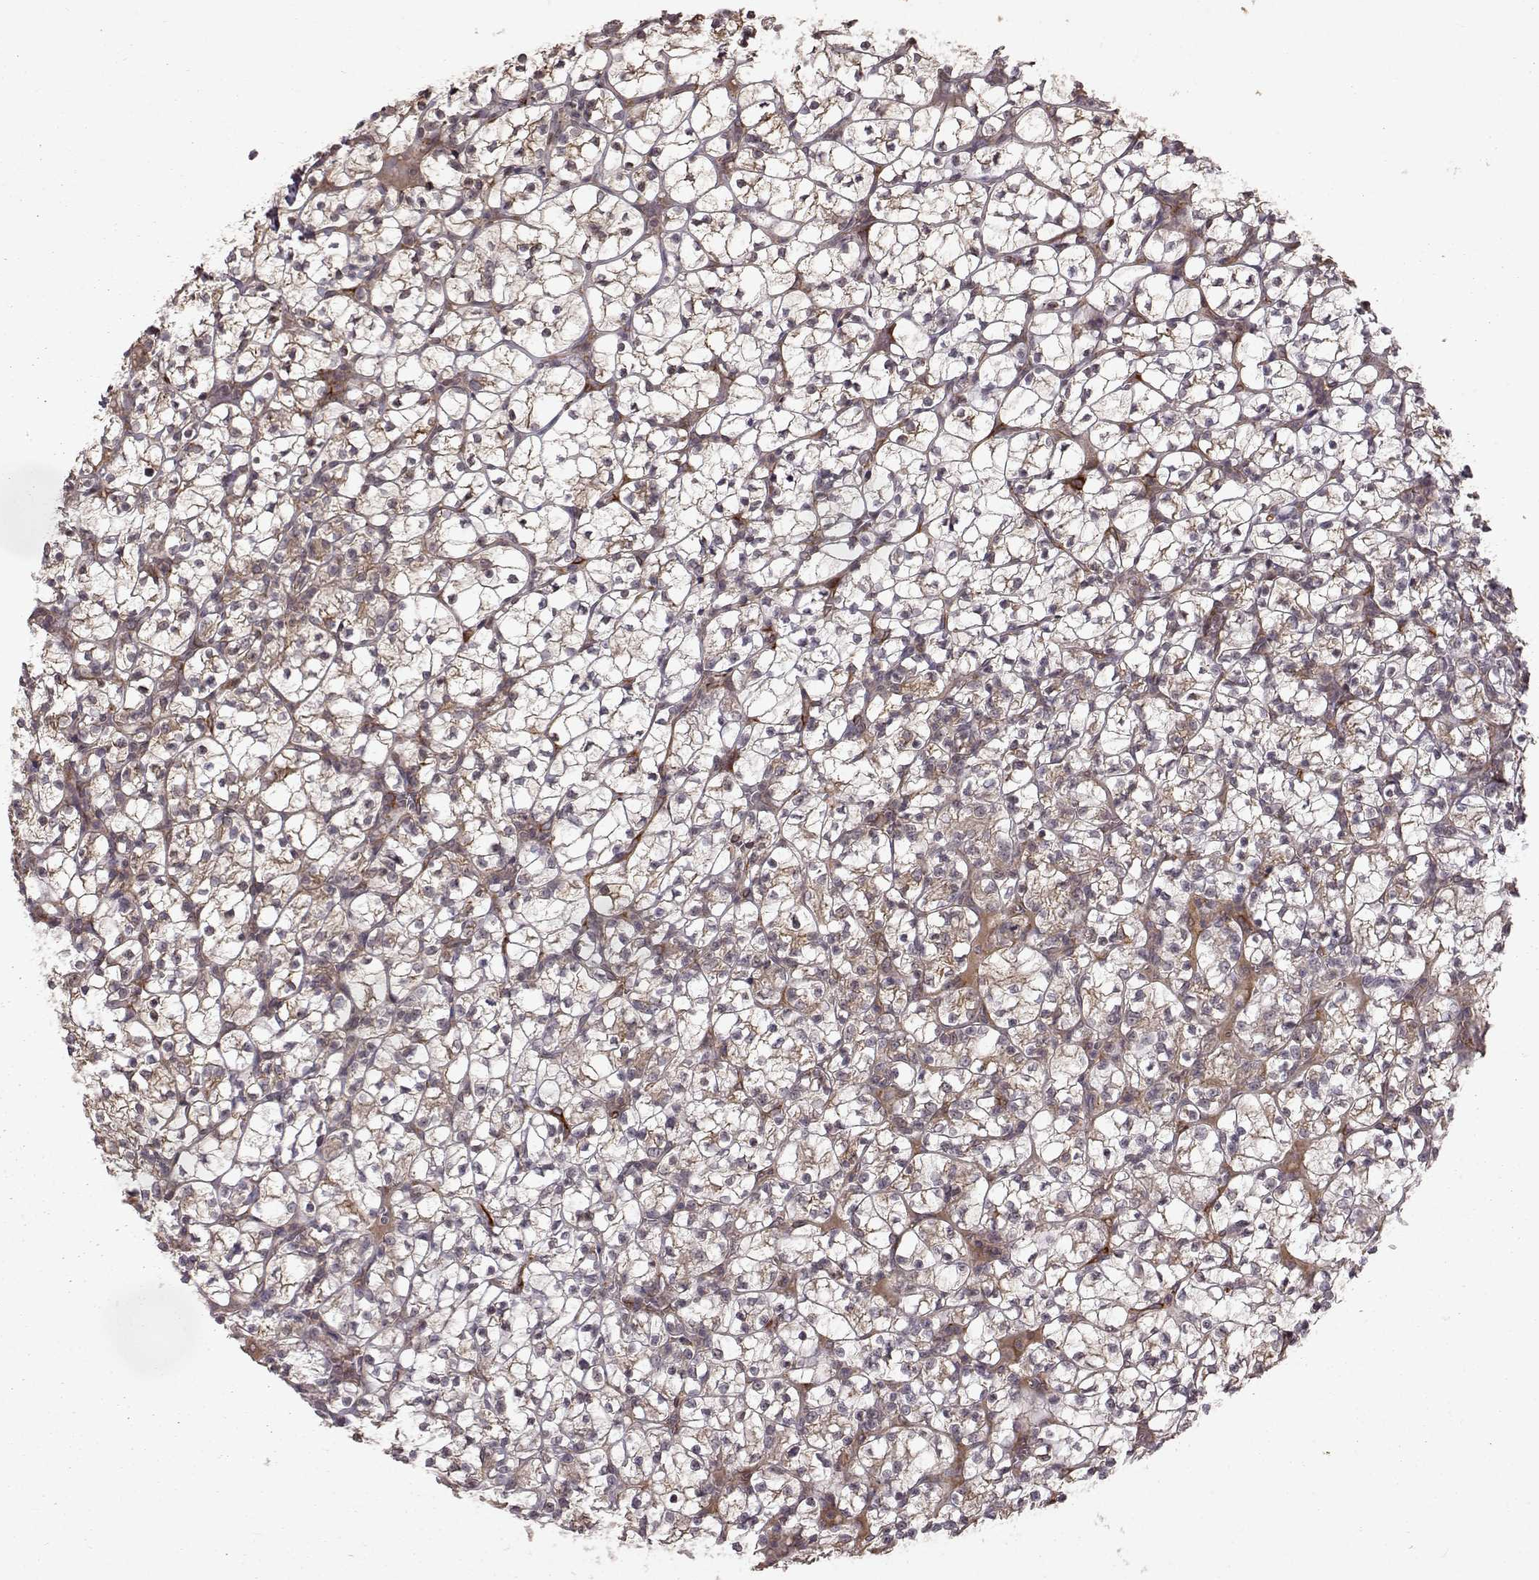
{"staining": {"intensity": "weak", "quantity": "25%-75%", "location": "cytoplasmic/membranous"}, "tissue": "renal cancer", "cell_type": "Tumor cells", "image_type": "cancer", "snomed": [{"axis": "morphology", "description": "Adenocarcinoma, NOS"}, {"axis": "topography", "description": "Kidney"}], "caption": "Protein expression by IHC displays weak cytoplasmic/membranous staining in approximately 25%-75% of tumor cells in renal adenocarcinoma.", "gene": "FSTL1", "patient": {"sex": "female", "age": 89}}